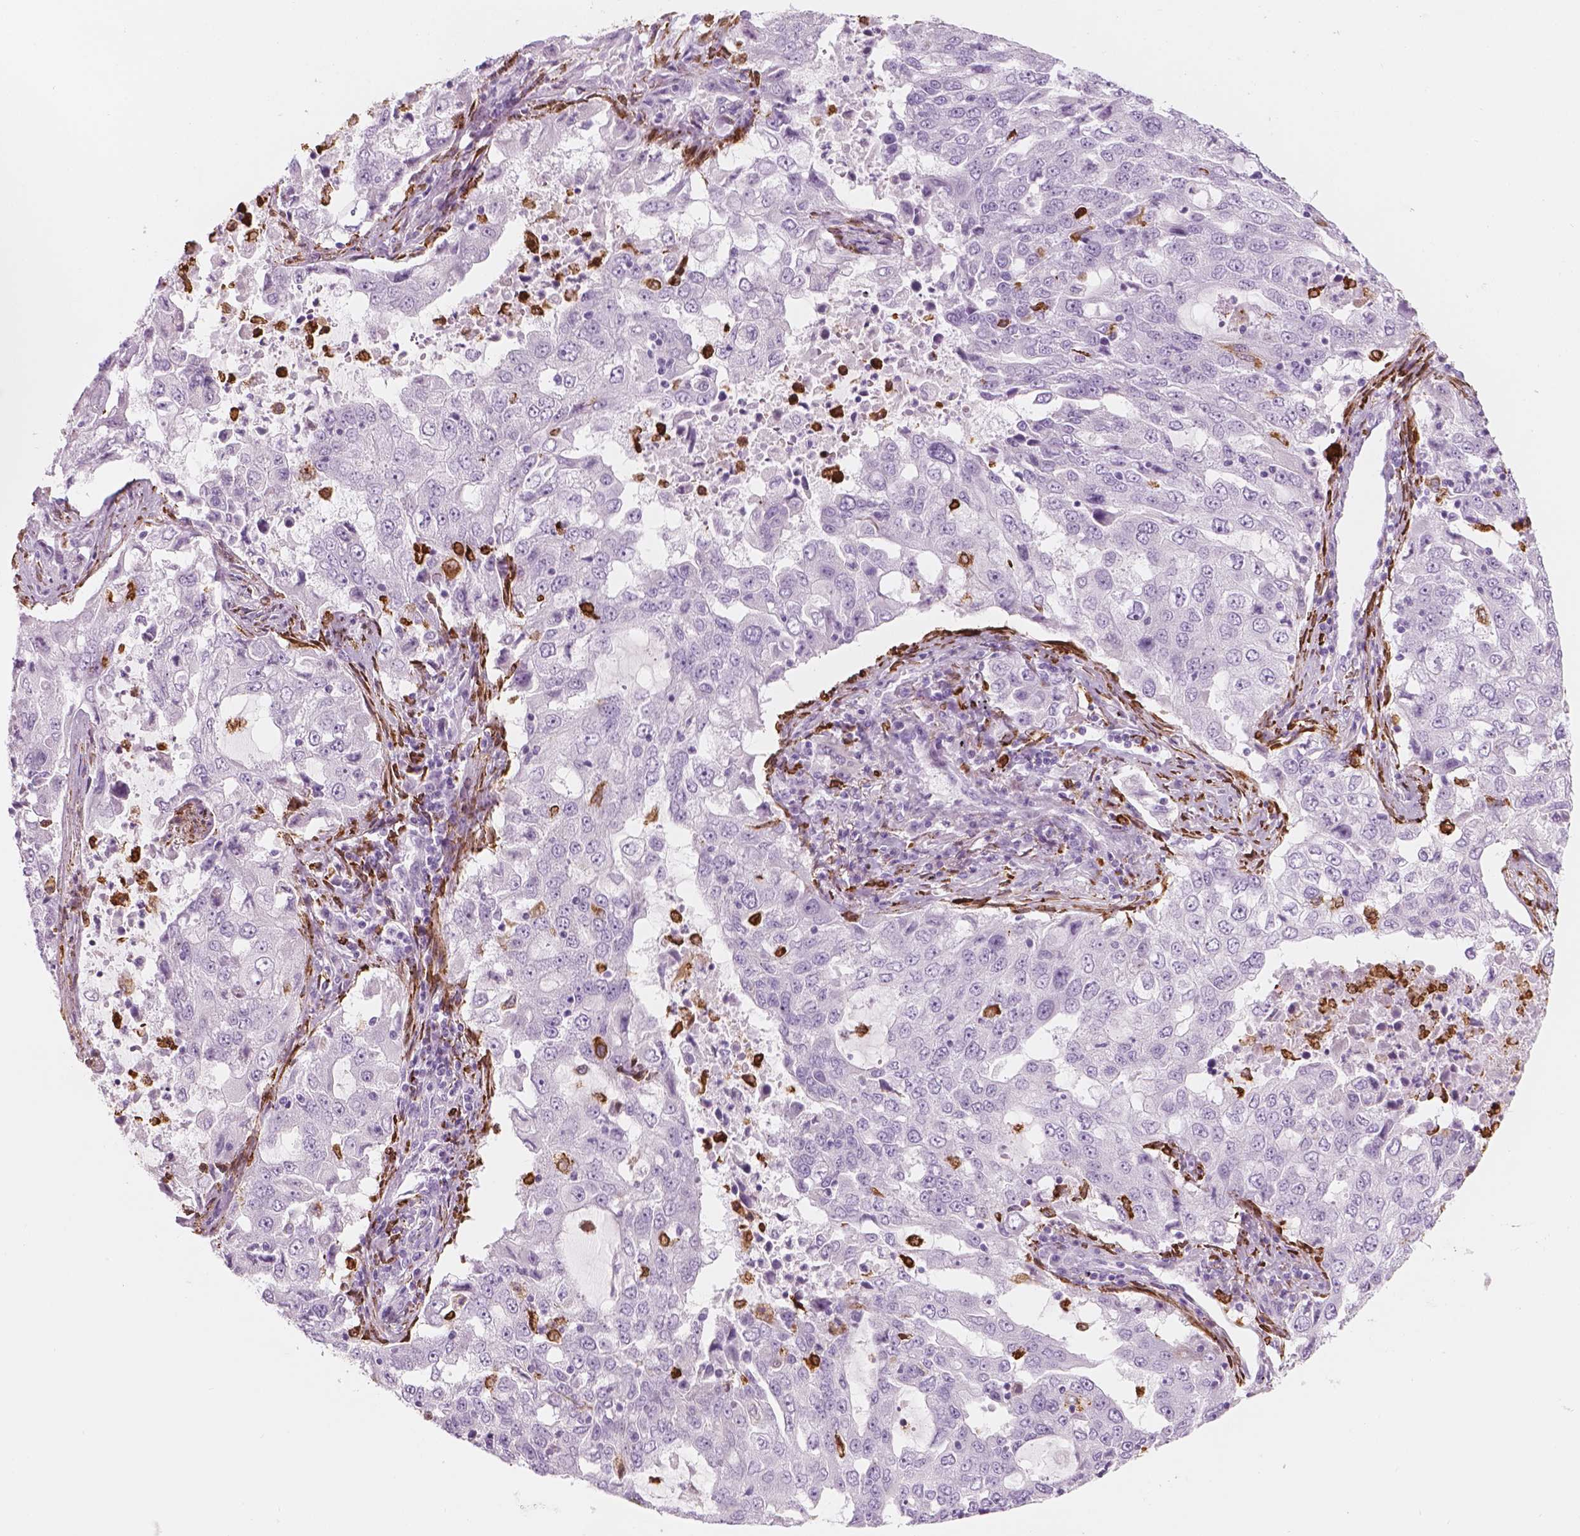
{"staining": {"intensity": "negative", "quantity": "none", "location": "none"}, "tissue": "lung cancer", "cell_type": "Tumor cells", "image_type": "cancer", "snomed": [{"axis": "morphology", "description": "Adenocarcinoma, NOS"}, {"axis": "topography", "description": "Lung"}], "caption": "Immunohistochemical staining of lung adenocarcinoma exhibits no significant positivity in tumor cells.", "gene": "CES1", "patient": {"sex": "female", "age": 61}}